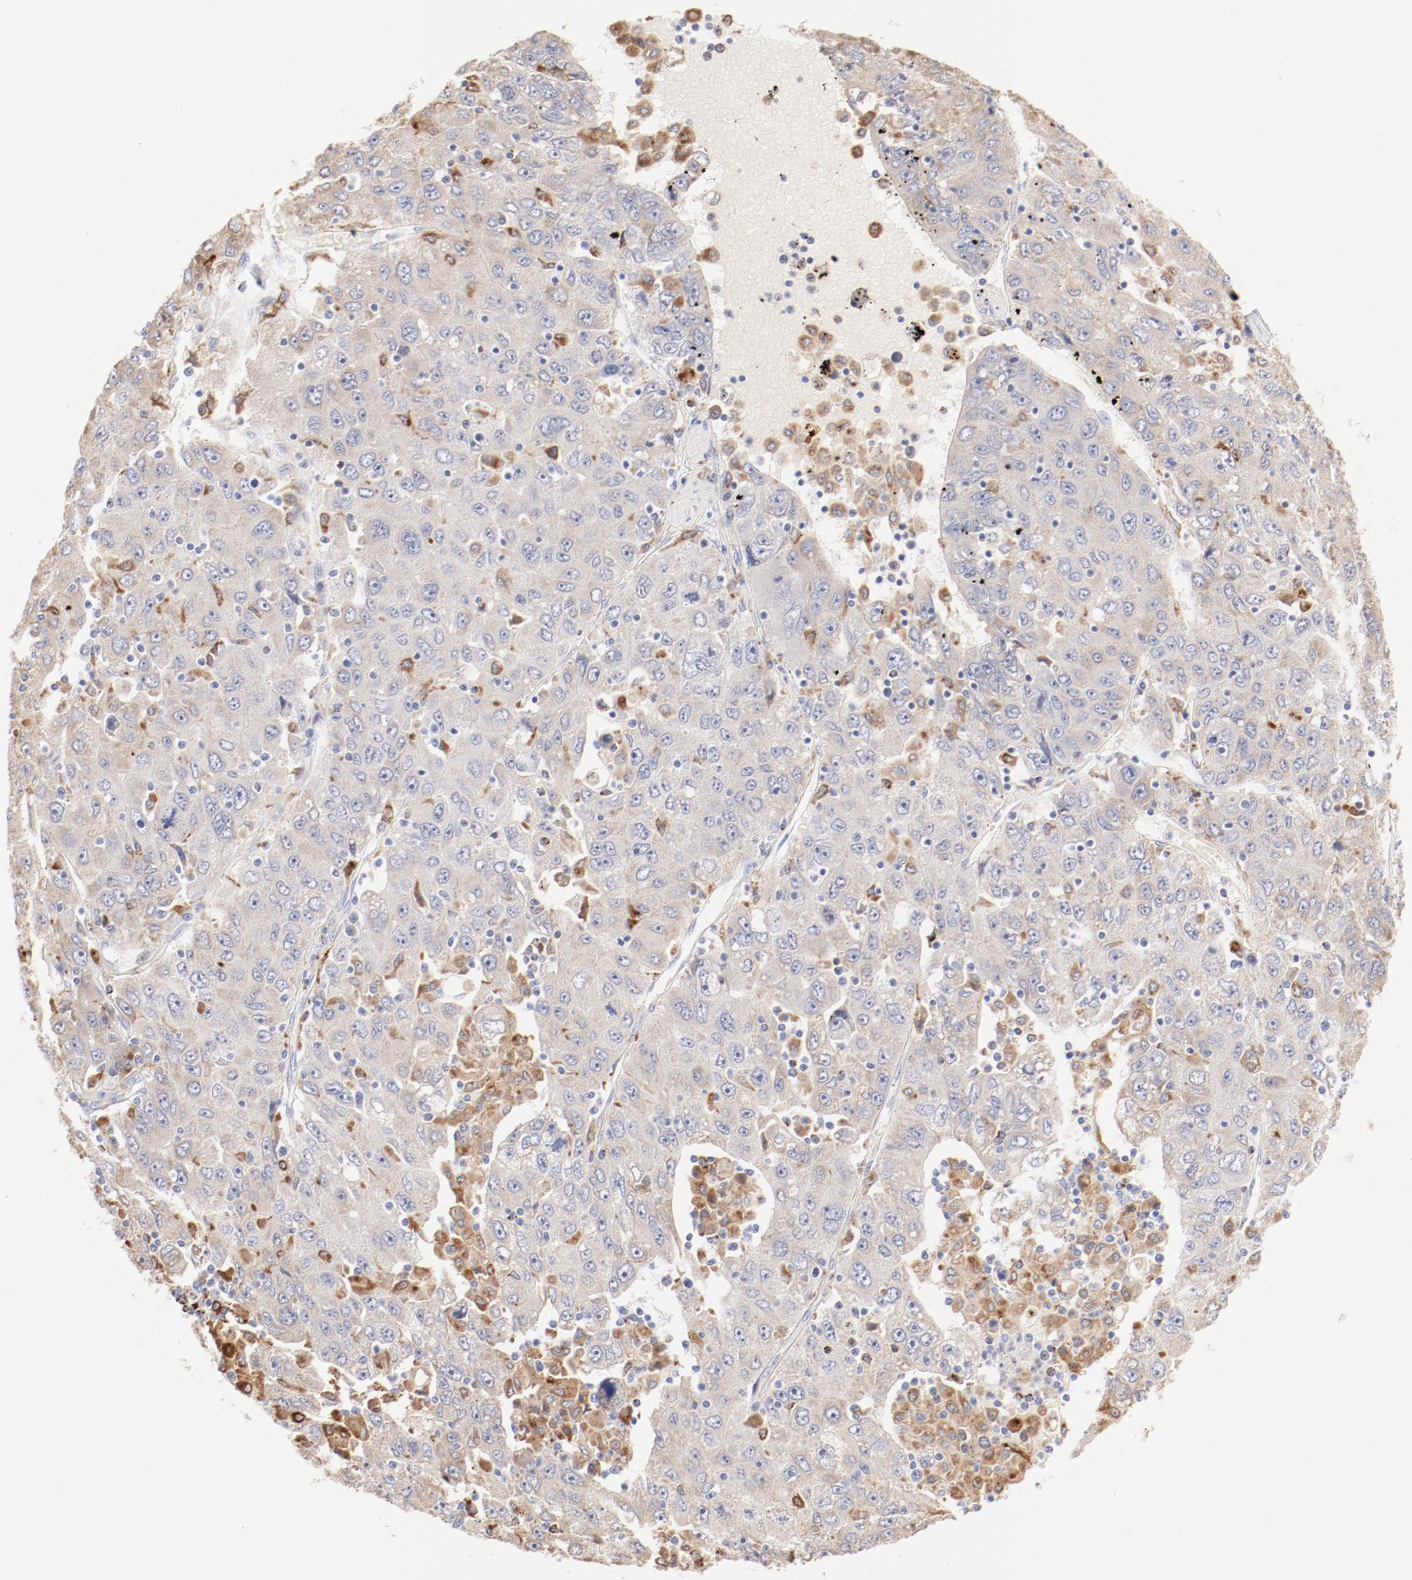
{"staining": {"intensity": "weak", "quantity": ">75%", "location": "cytoplasmic/membranous"}, "tissue": "liver cancer", "cell_type": "Tumor cells", "image_type": "cancer", "snomed": [{"axis": "morphology", "description": "Carcinoma, Hepatocellular, NOS"}, {"axis": "topography", "description": "Liver"}], "caption": "Liver cancer (hepatocellular carcinoma) stained with DAB (3,3'-diaminobenzidine) immunohistochemistry demonstrates low levels of weak cytoplasmic/membranous positivity in about >75% of tumor cells.", "gene": "CTSH", "patient": {"sex": "male", "age": 49}}